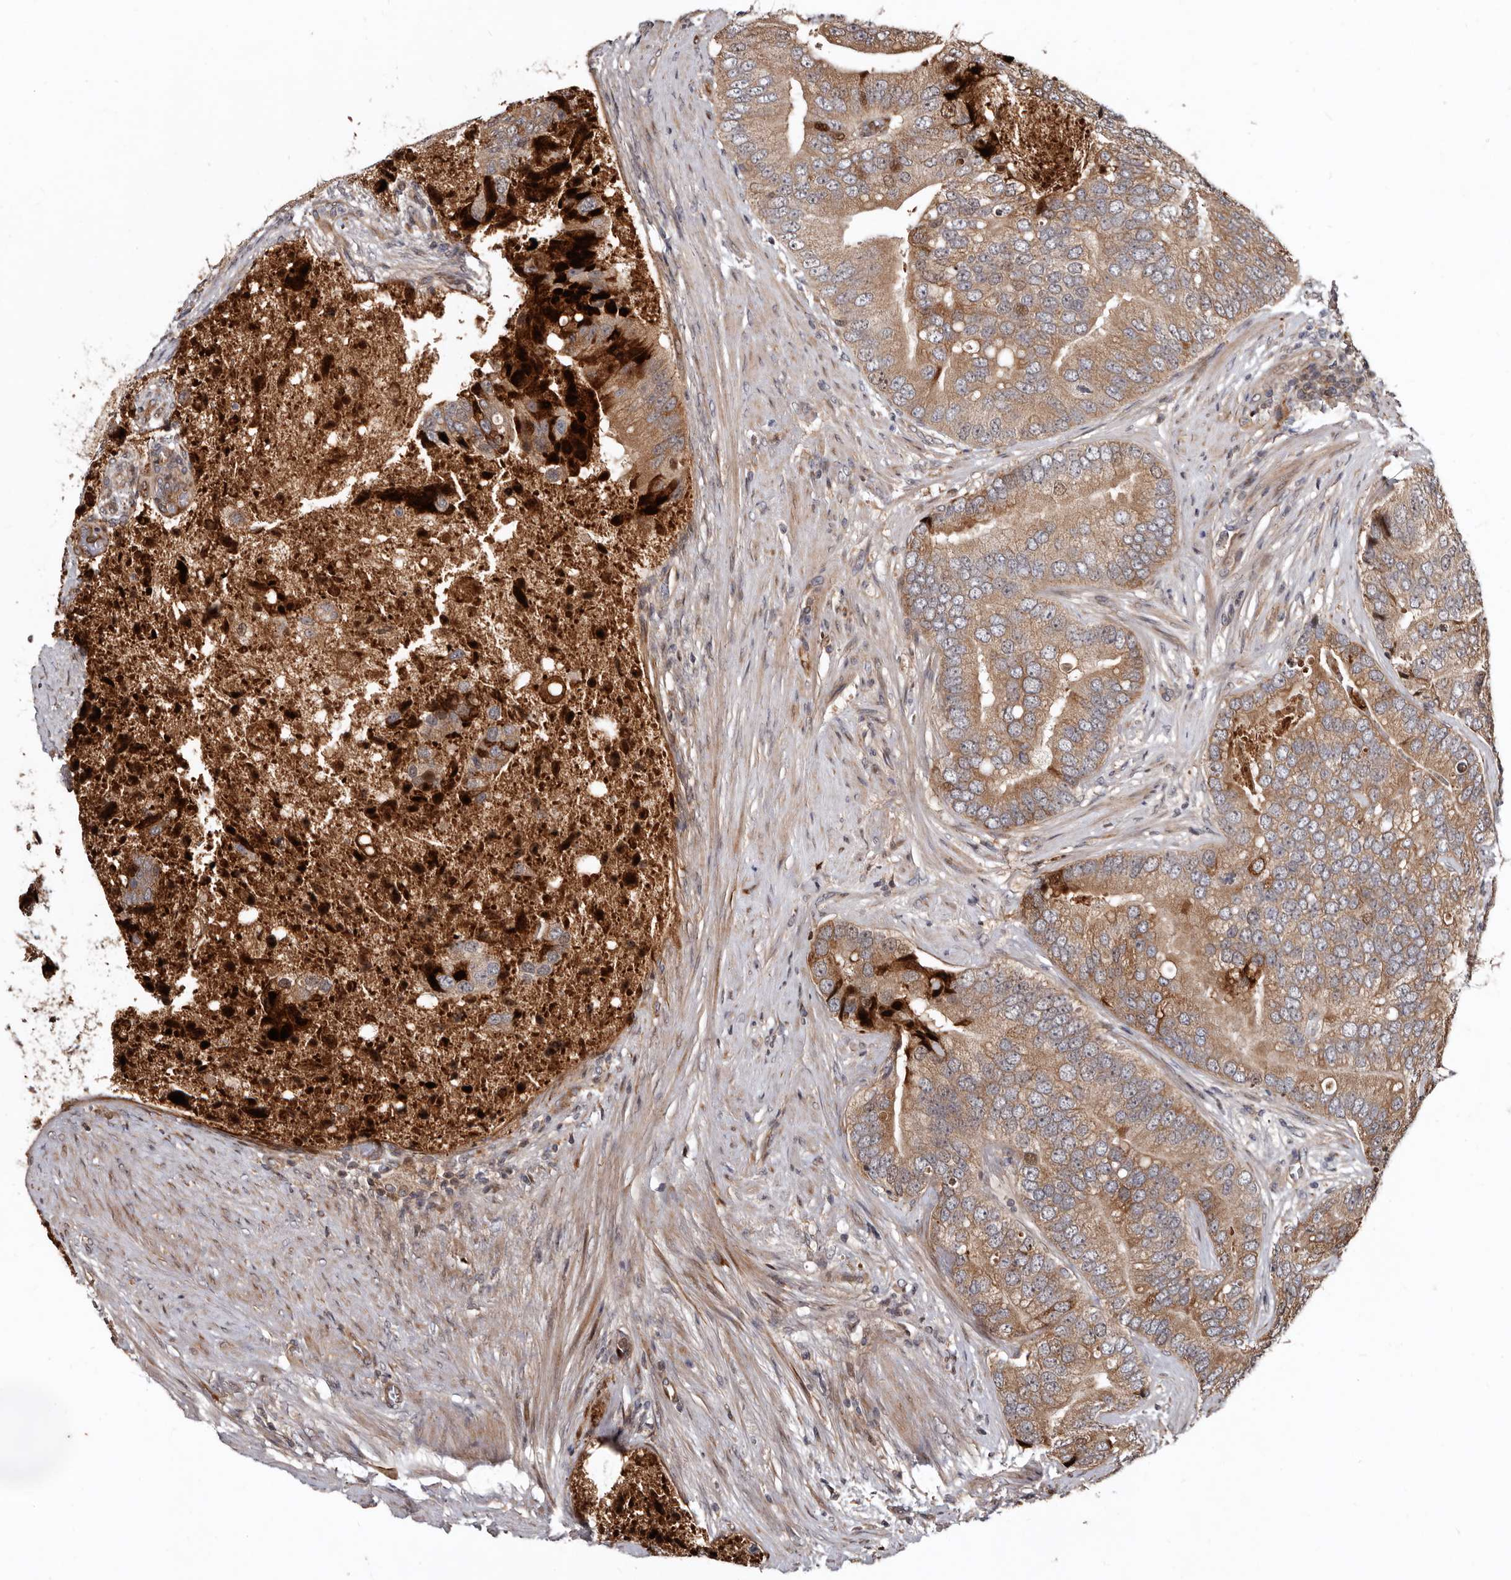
{"staining": {"intensity": "moderate", "quantity": ">75%", "location": "cytoplasmic/membranous"}, "tissue": "prostate cancer", "cell_type": "Tumor cells", "image_type": "cancer", "snomed": [{"axis": "morphology", "description": "Adenocarcinoma, High grade"}, {"axis": "topography", "description": "Prostate"}], "caption": "DAB immunohistochemical staining of adenocarcinoma (high-grade) (prostate) displays moderate cytoplasmic/membranous protein expression in about >75% of tumor cells.", "gene": "WEE2", "patient": {"sex": "male", "age": 70}}